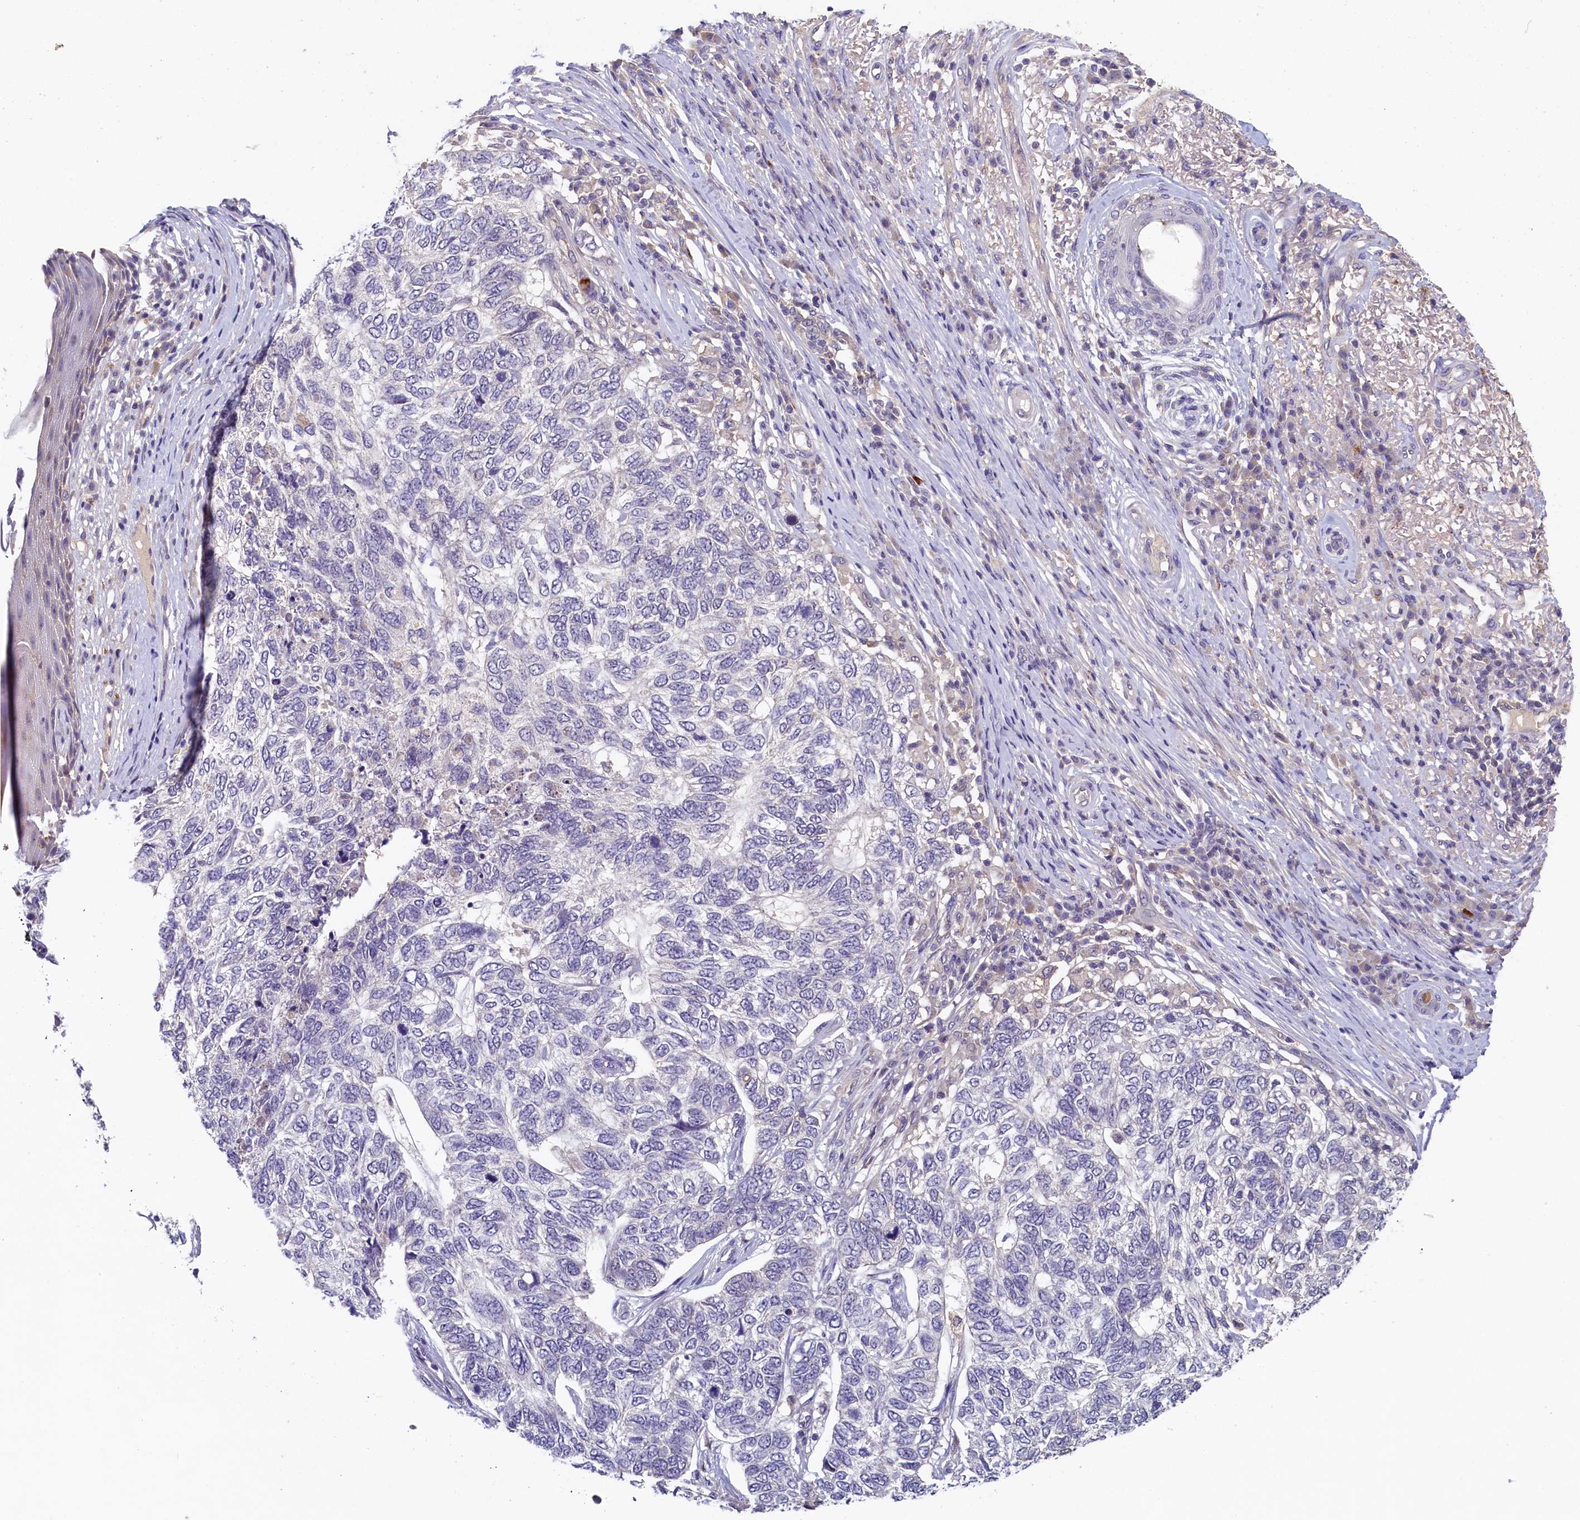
{"staining": {"intensity": "negative", "quantity": "none", "location": "none"}, "tissue": "skin cancer", "cell_type": "Tumor cells", "image_type": "cancer", "snomed": [{"axis": "morphology", "description": "Basal cell carcinoma"}, {"axis": "topography", "description": "Skin"}], "caption": "Tumor cells are negative for brown protein staining in skin cancer.", "gene": "NUBP2", "patient": {"sex": "female", "age": 65}}